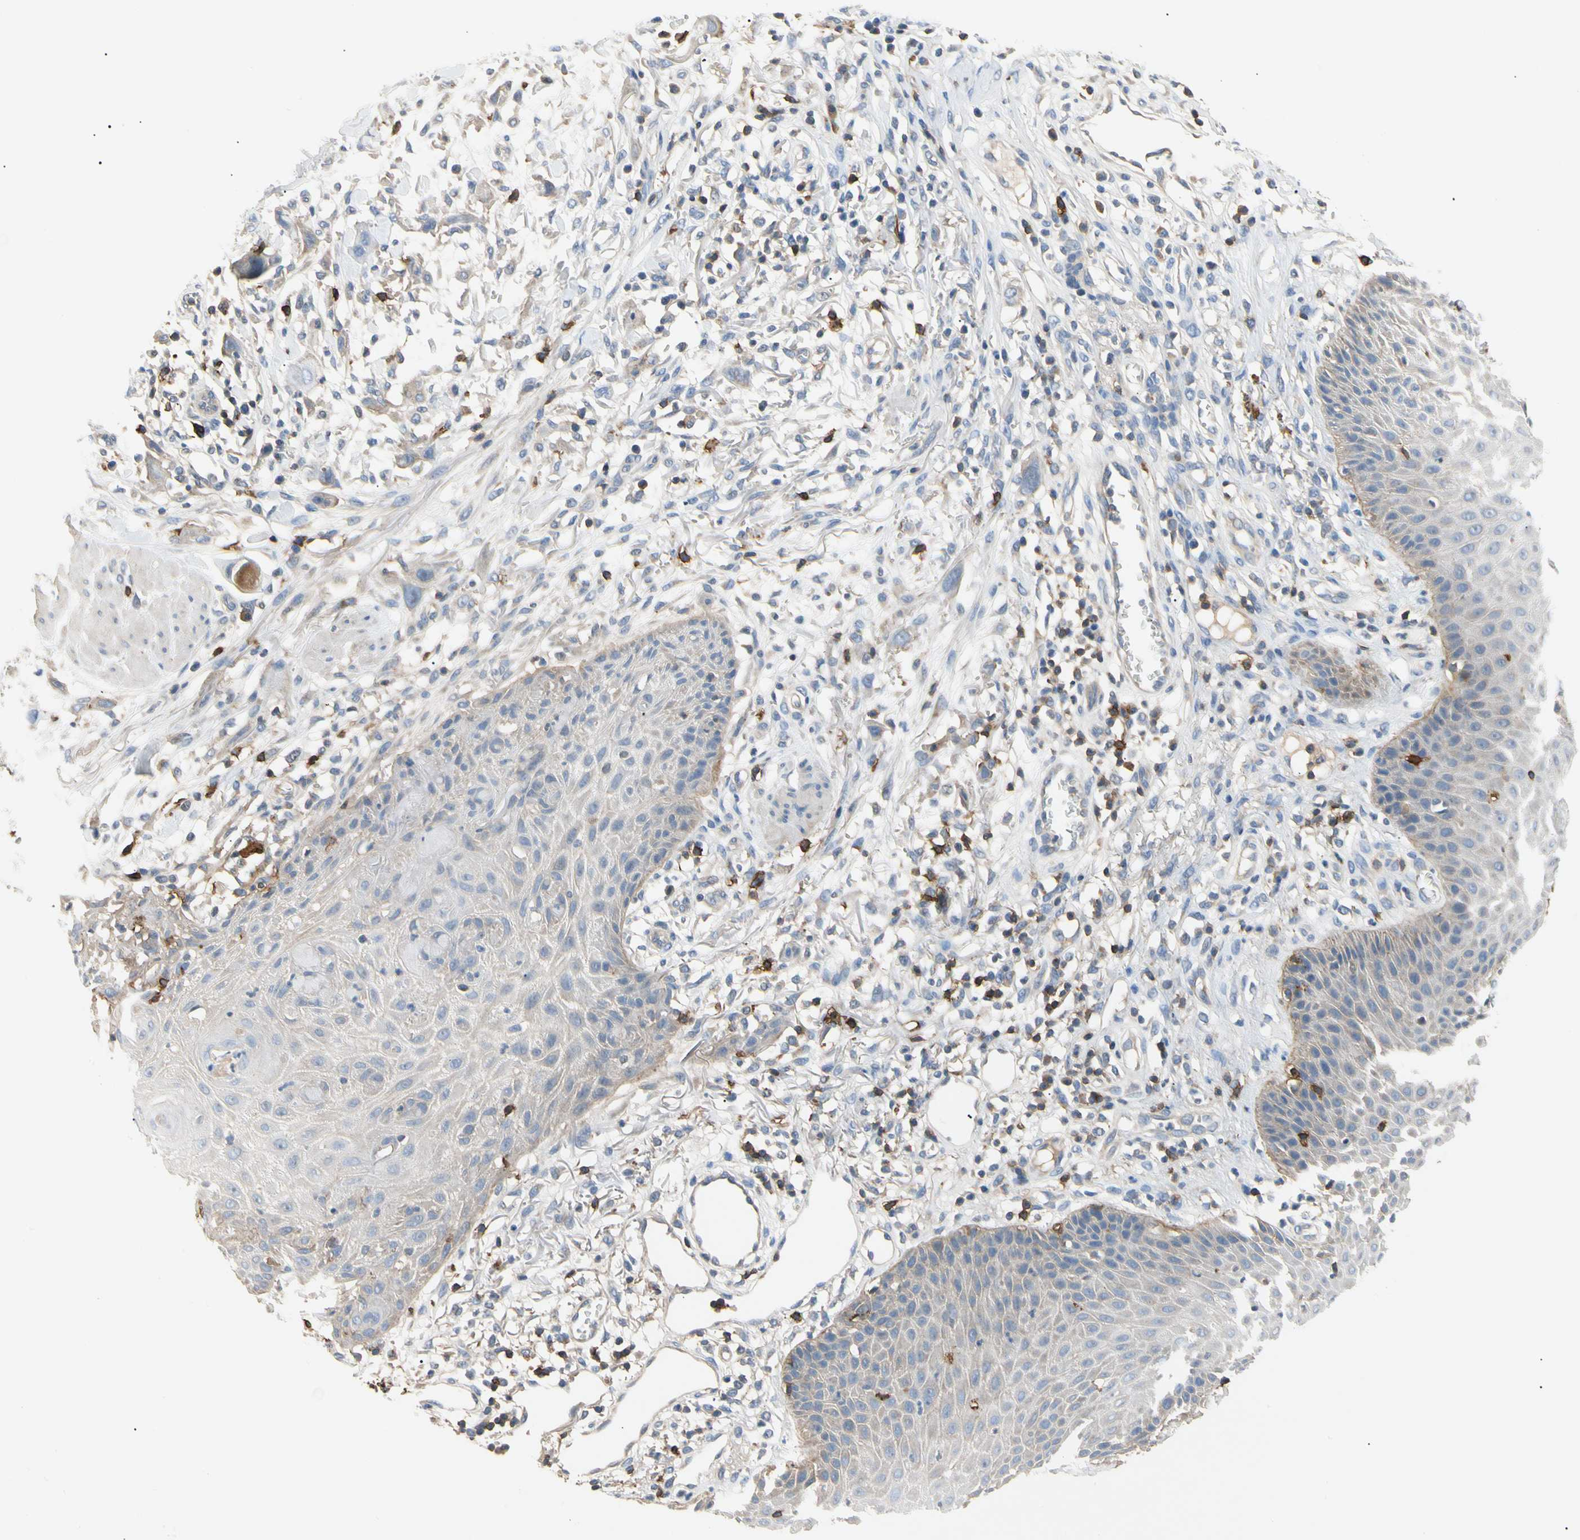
{"staining": {"intensity": "weak", "quantity": "25%-75%", "location": "cytoplasmic/membranous"}, "tissue": "skin cancer", "cell_type": "Tumor cells", "image_type": "cancer", "snomed": [{"axis": "morphology", "description": "Normal tissue, NOS"}, {"axis": "morphology", "description": "Squamous cell carcinoma, NOS"}, {"axis": "topography", "description": "Skin"}], "caption": "A histopathology image of skin cancer (squamous cell carcinoma) stained for a protein demonstrates weak cytoplasmic/membranous brown staining in tumor cells.", "gene": "TNFRSF18", "patient": {"sex": "female", "age": 59}}